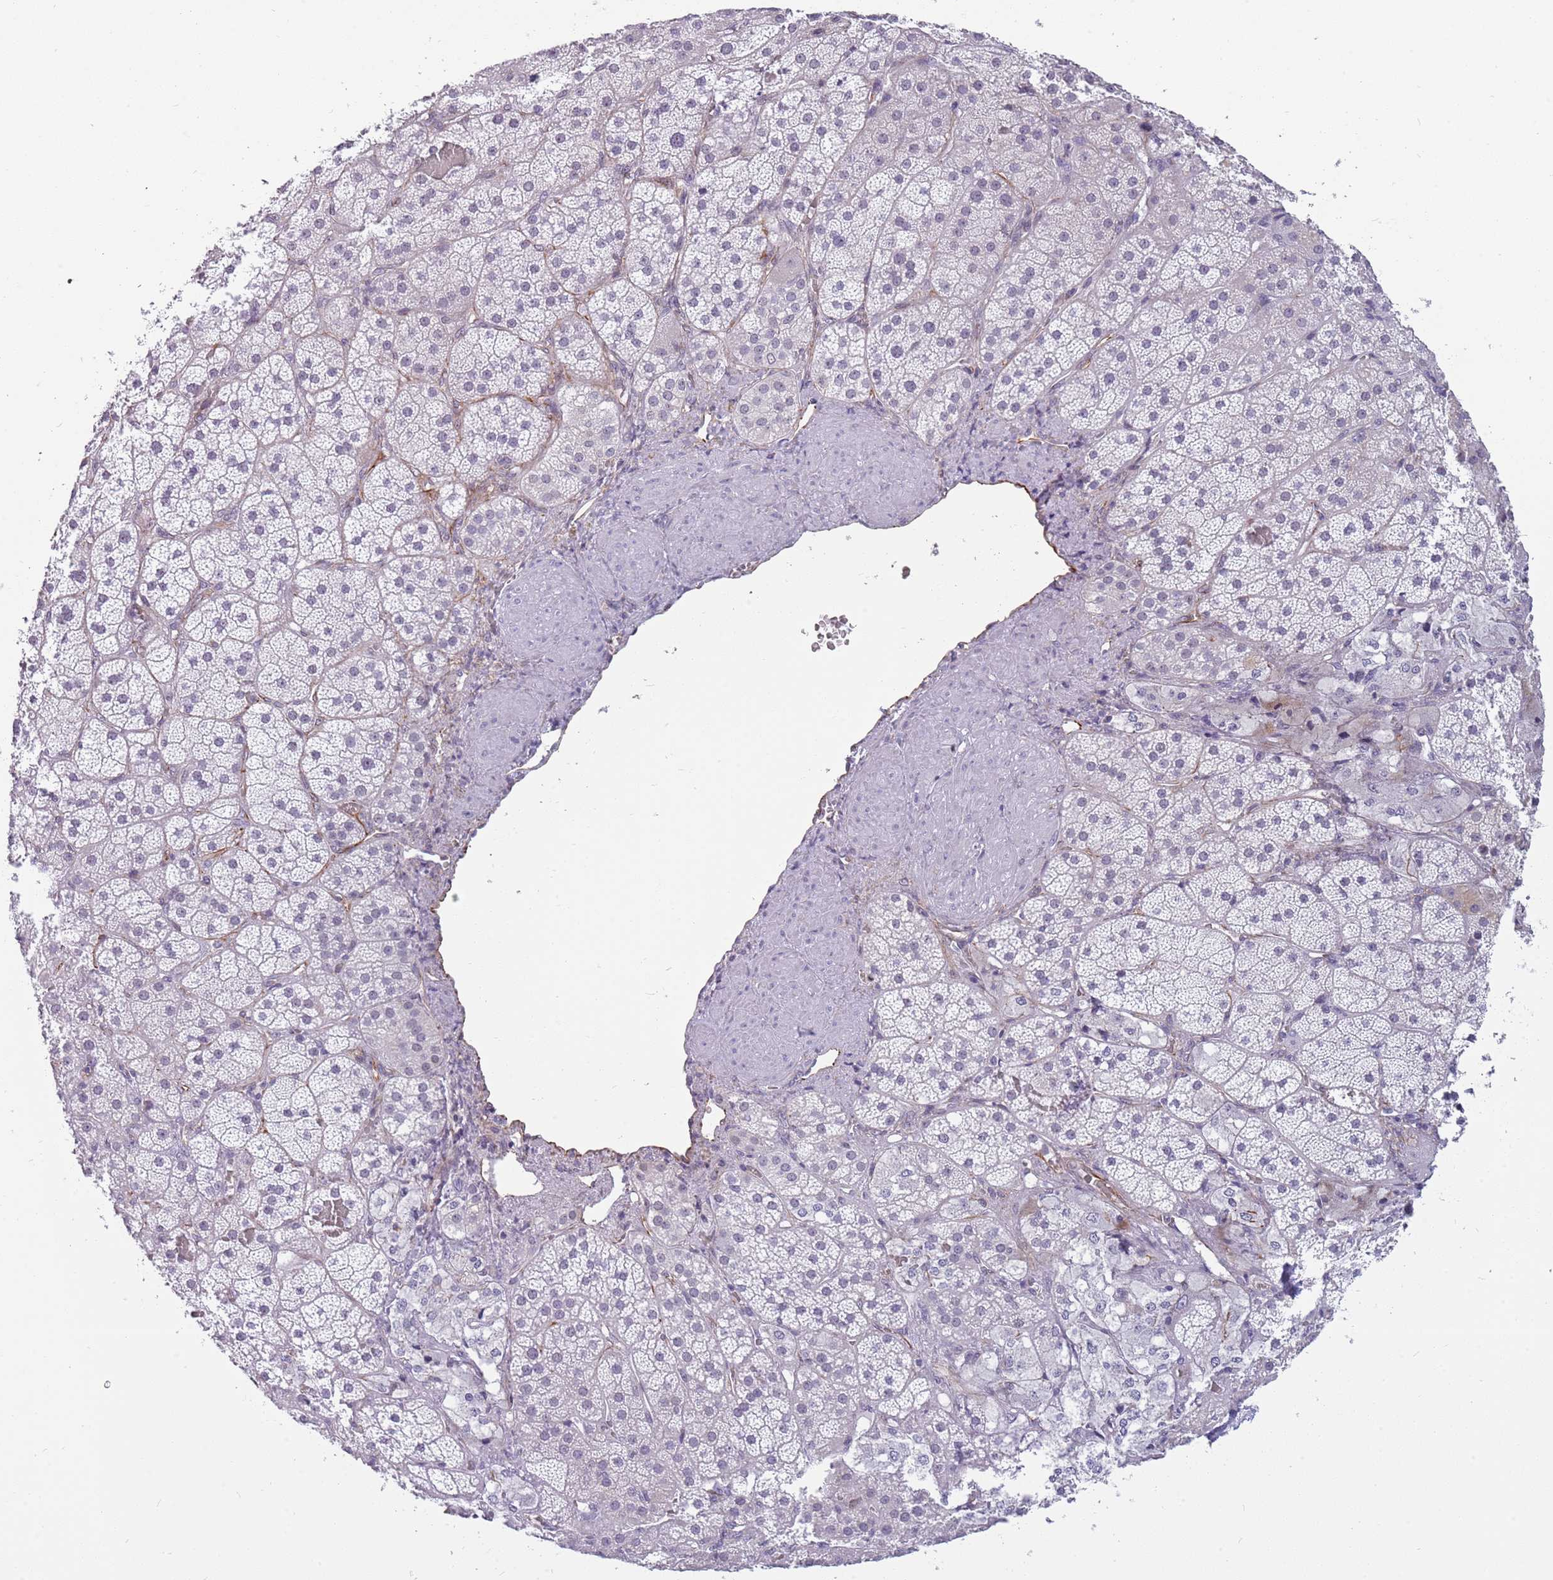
{"staining": {"intensity": "weak", "quantity": "25%-75%", "location": "nuclear"}, "tissue": "adrenal gland", "cell_type": "Glandular cells", "image_type": "normal", "snomed": [{"axis": "morphology", "description": "Normal tissue, NOS"}, {"axis": "topography", "description": "Adrenal gland"}], "caption": "About 25%-75% of glandular cells in benign human adrenal gland show weak nuclear protein staining as visualized by brown immunohistochemical staining.", "gene": "ENSG00000271254", "patient": {"sex": "male", "age": 57}}